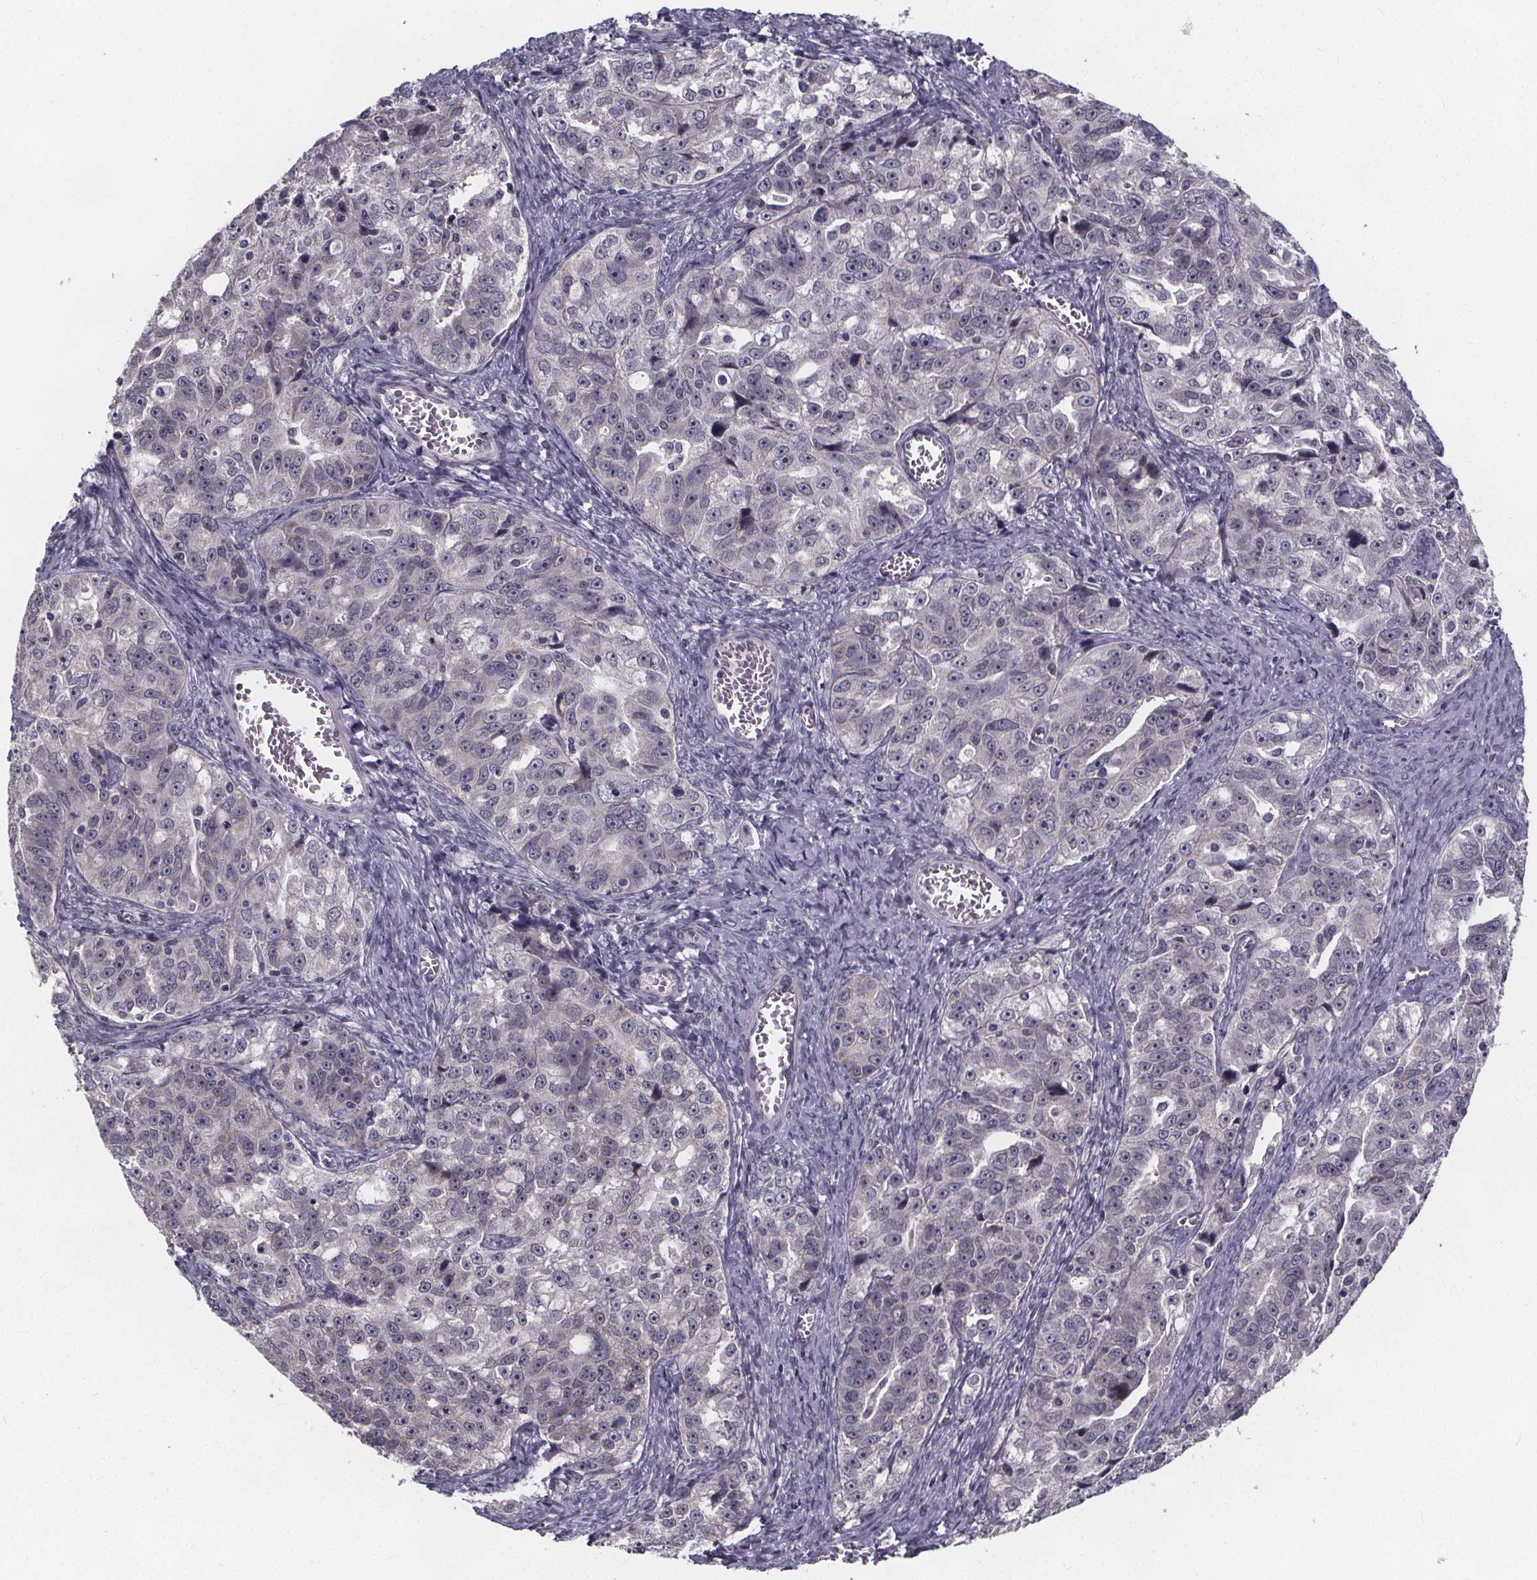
{"staining": {"intensity": "negative", "quantity": "none", "location": "none"}, "tissue": "ovarian cancer", "cell_type": "Tumor cells", "image_type": "cancer", "snomed": [{"axis": "morphology", "description": "Cystadenocarcinoma, serous, NOS"}, {"axis": "topography", "description": "Ovary"}], "caption": "High power microscopy histopathology image of an immunohistochemistry image of ovarian cancer, revealing no significant expression in tumor cells.", "gene": "FAM181B", "patient": {"sex": "female", "age": 51}}